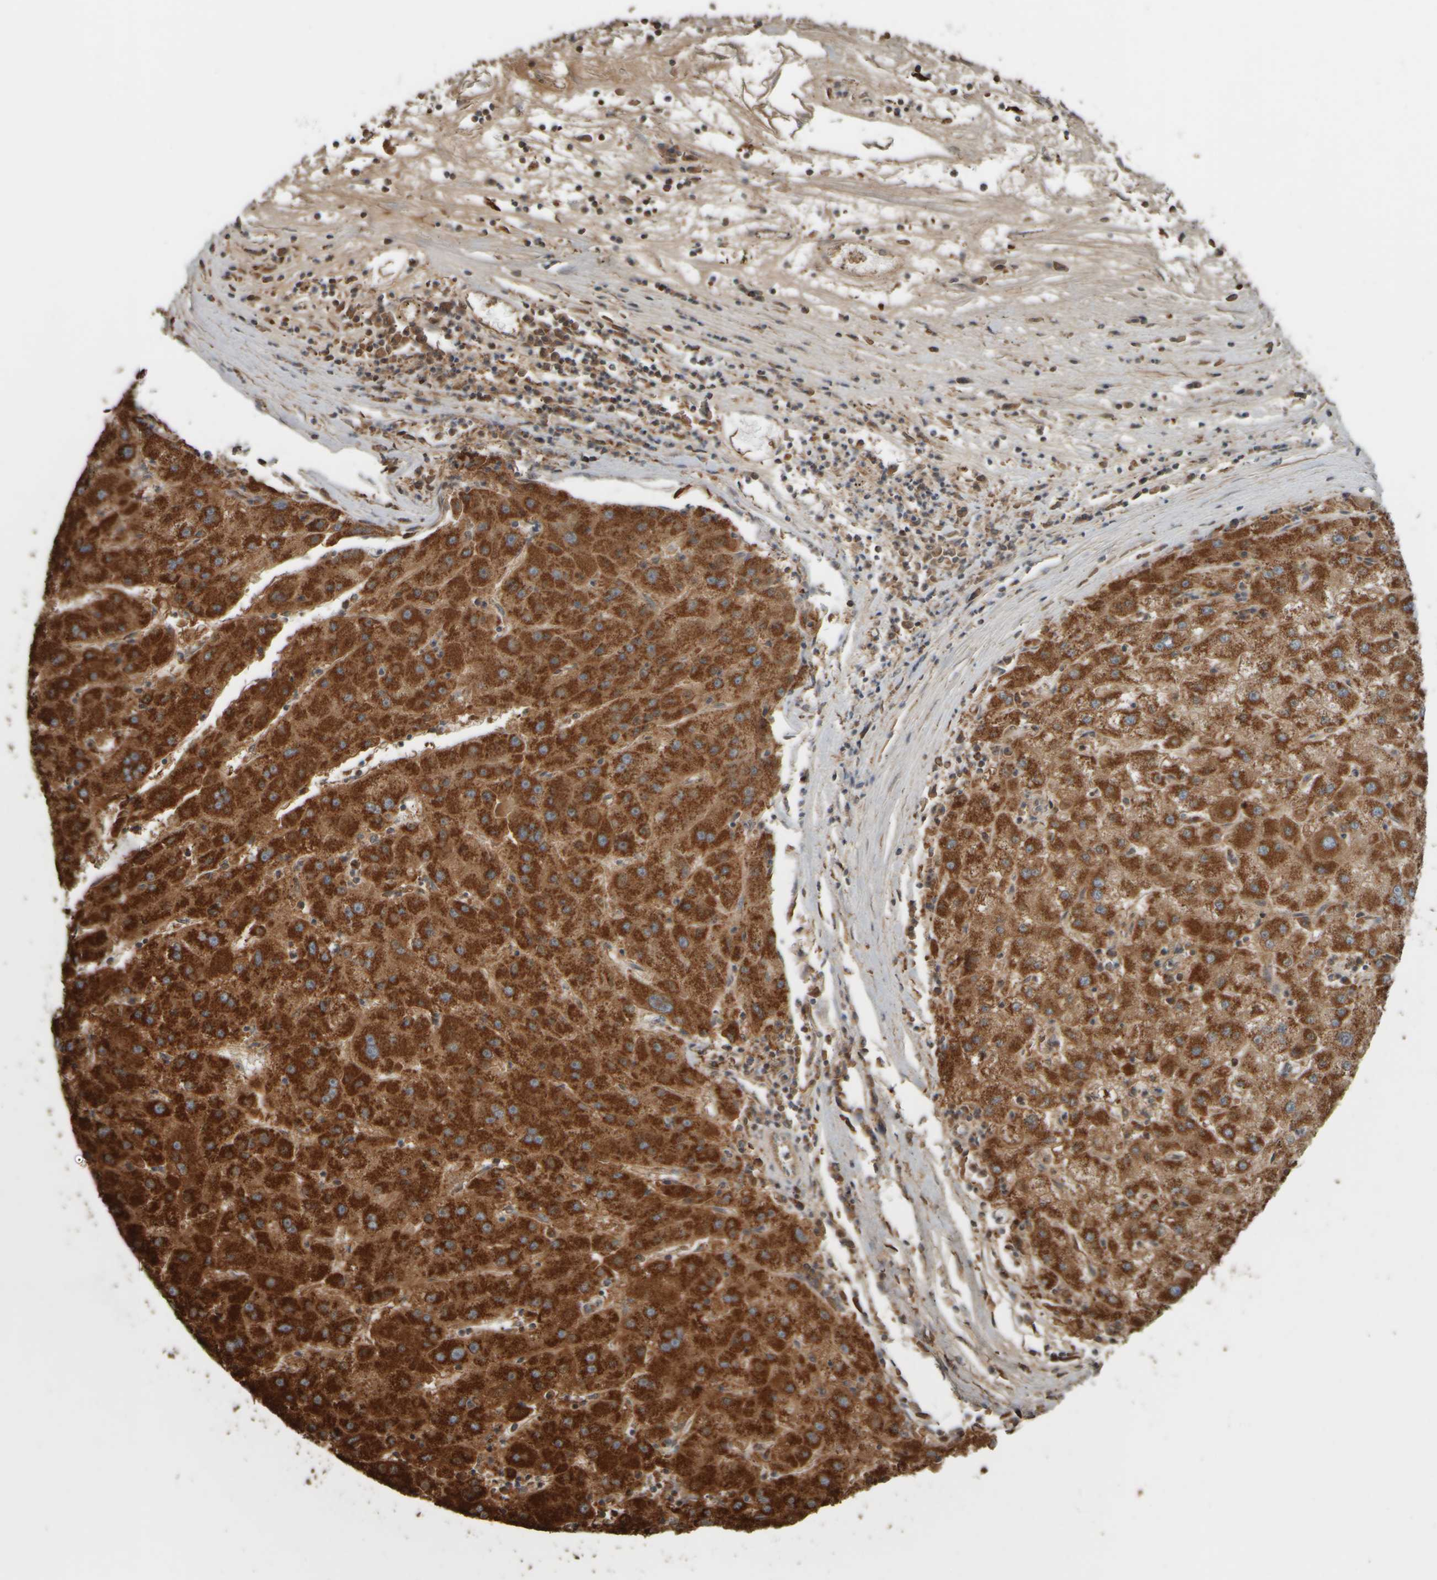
{"staining": {"intensity": "strong", "quantity": ">75%", "location": "cytoplasmic/membranous"}, "tissue": "liver cancer", "cell_type": "Tumor cells", "image_type": "cancer", "snomed": [{"axis": "morphology", "description": "Carcinoma, Hepatocellular, NOS"}, {"axis": "topography", "description": "Liver"}], "caption": "A high amount of strong cytoplasmic/membranous positivity is appreciated in approximately >75% of tumor cells in liver cancer tissue.", "gene": "APBB2", "patient": {"sex": "male", "age": 72}}